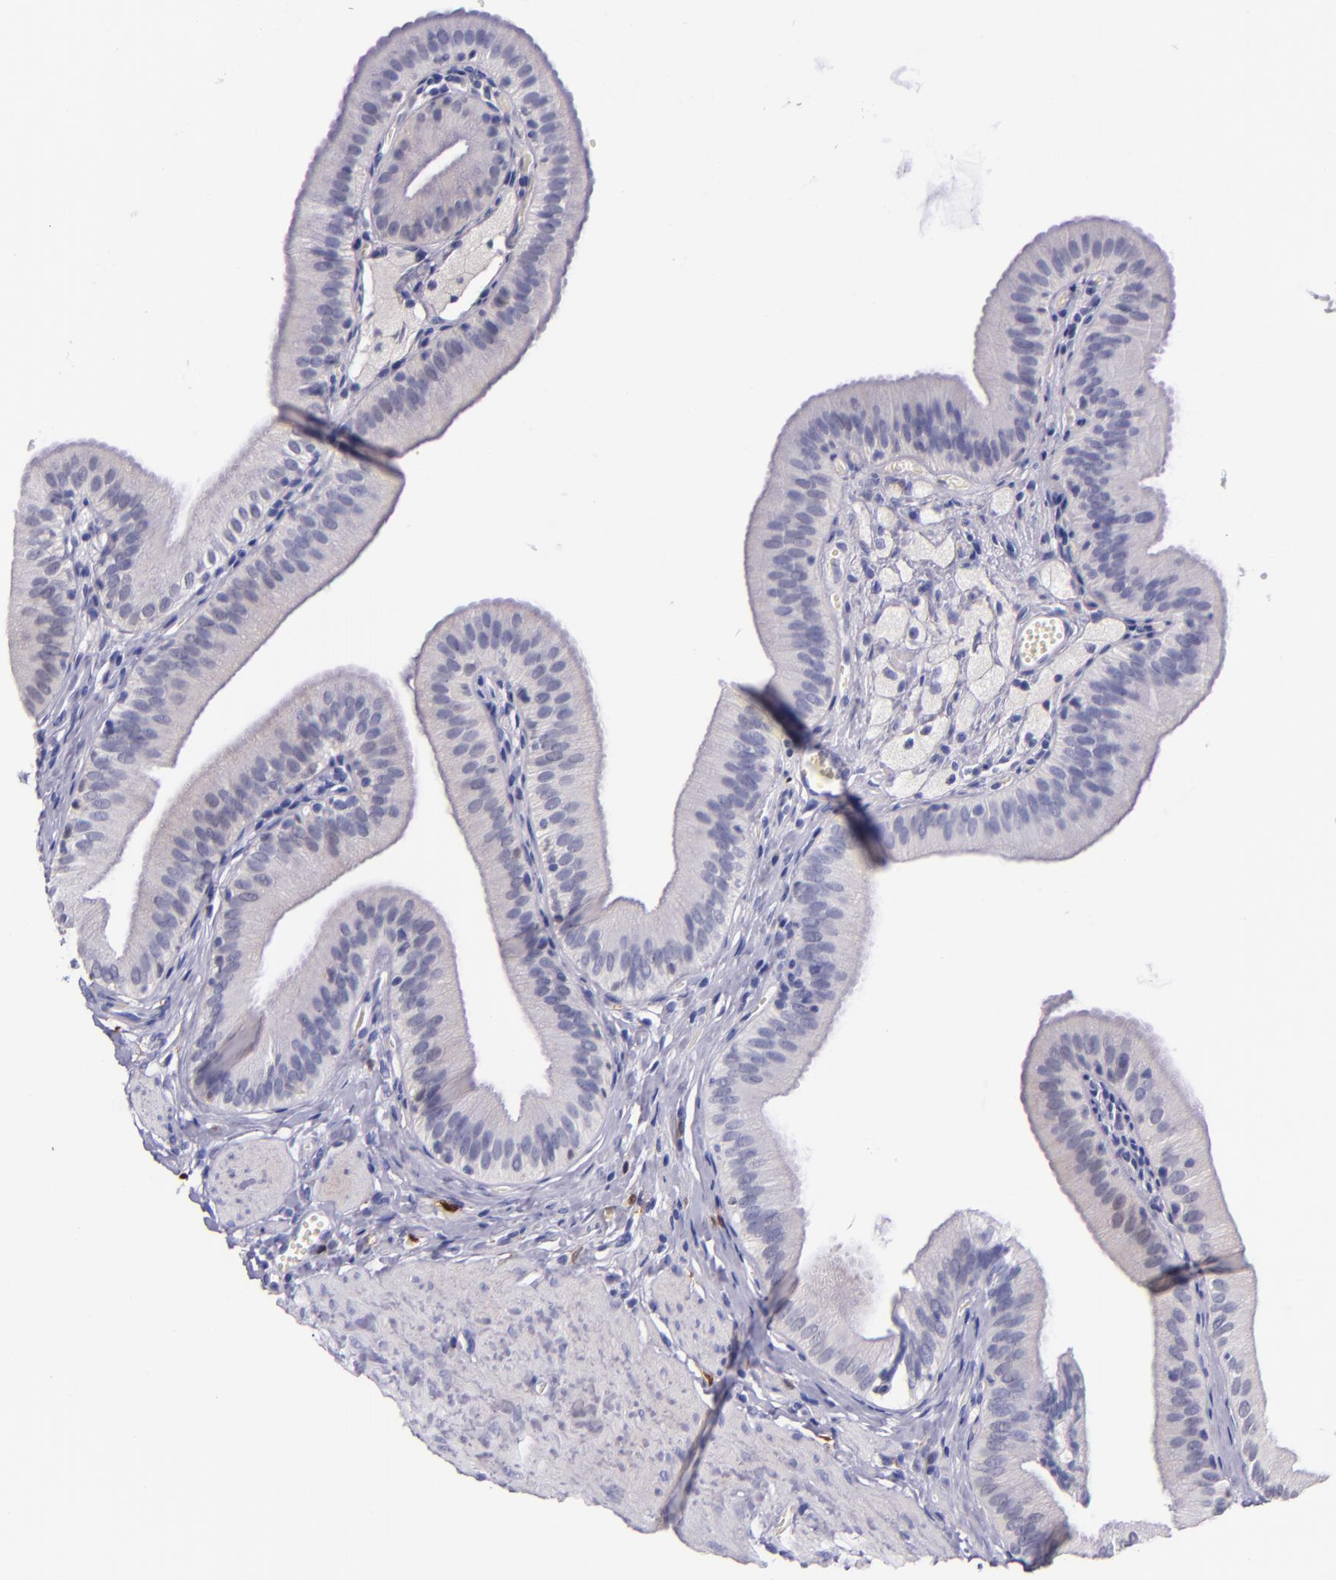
{"staining": {"intensity": "negative", "quantity": "none", "location": "none"}, "tissue": "gallbladder", "cell_type": "Glandular cells", "image_type": "normal", "snomed": [{"axis": "morphology", "description": "Normal tissue, NOS"}, {"axis": "topography", "description": "Gallbladder"}], "caption": "The histopathology image demonstrates no significant expression in glandular cells of gallbladder. (DAB immunohistochemistry (IHC), high magnification).", "gene": "F13A1", "patient": {"sex": "female", "age": 24}}